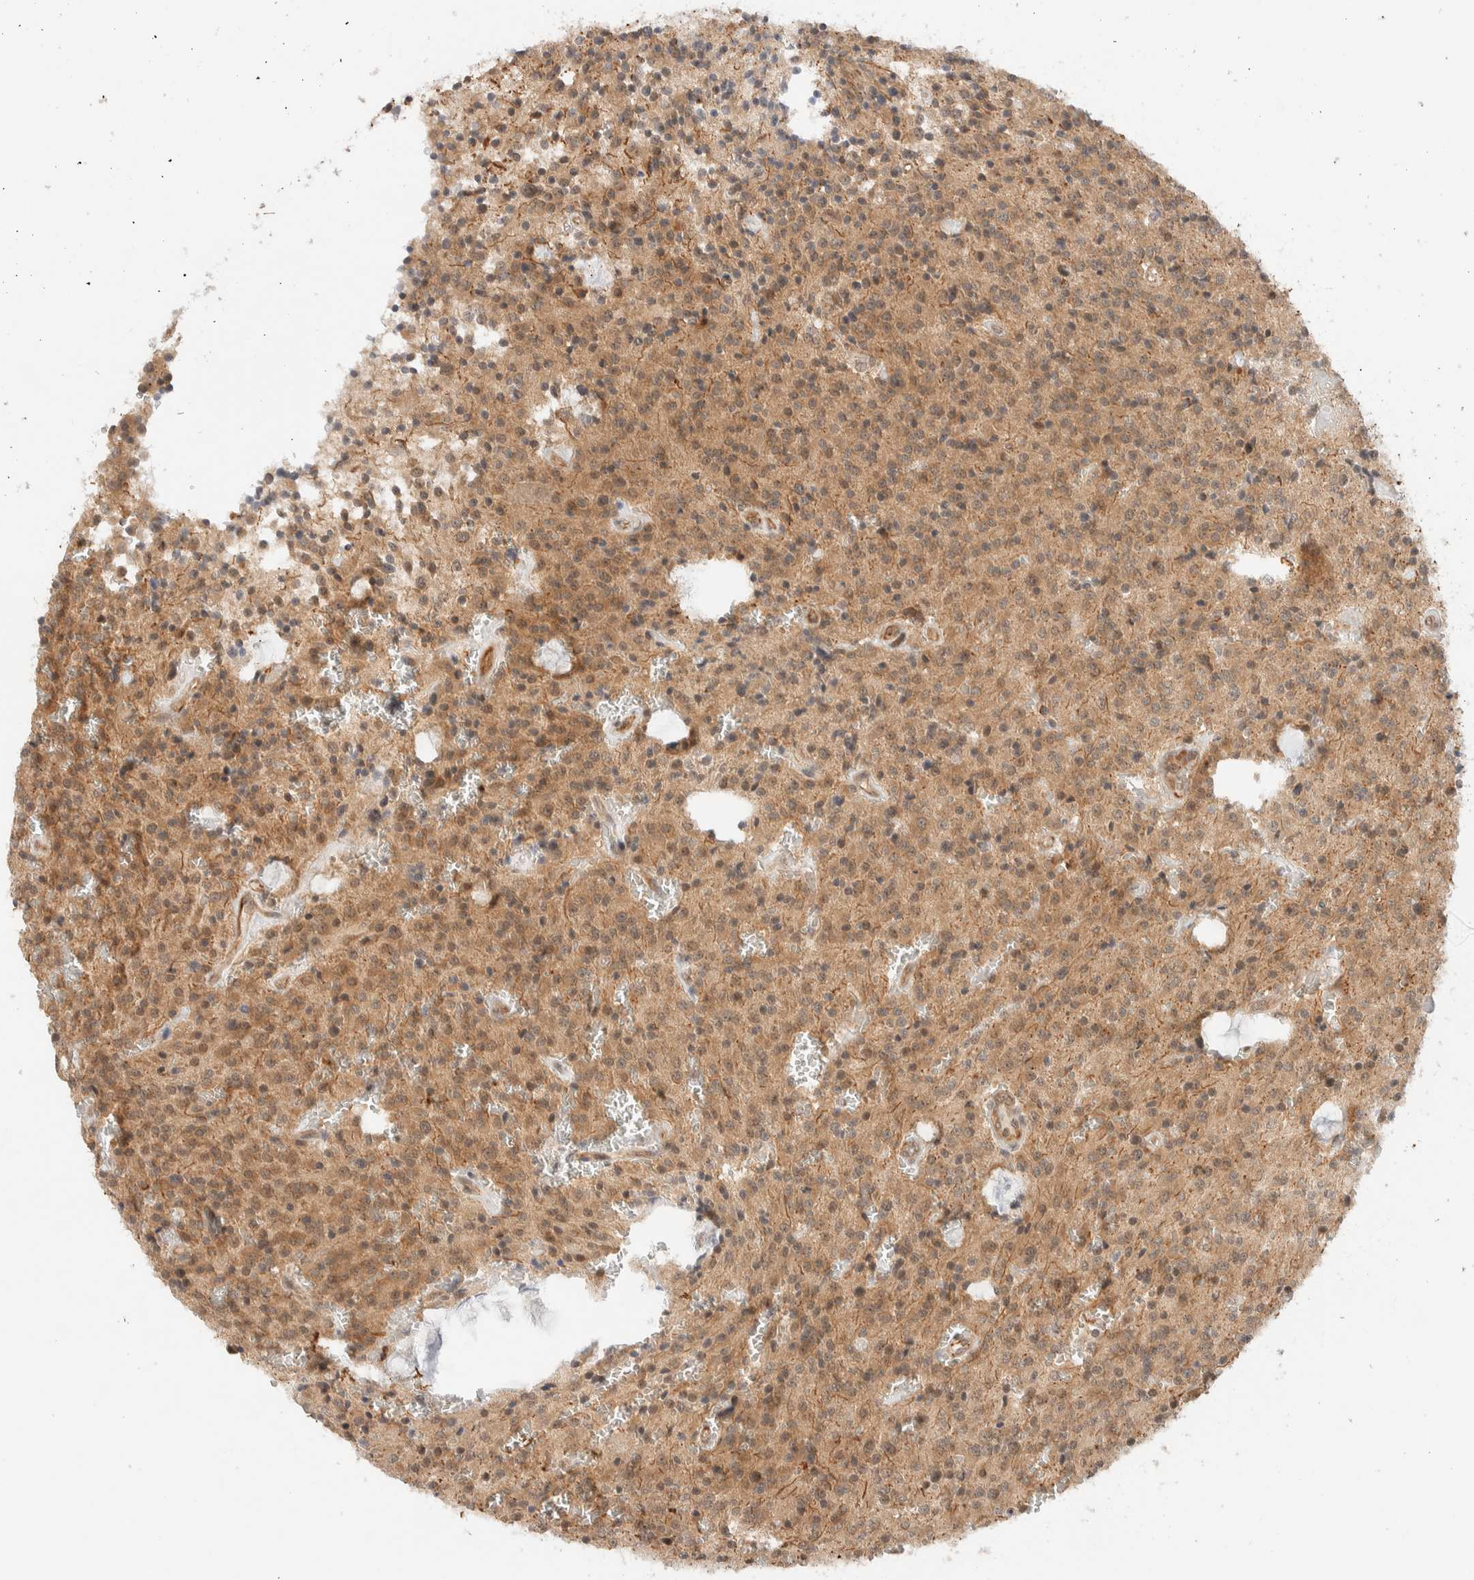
{"staining": {"intensity": "weak", "quantity": ">75%", "location": "cytoplasmic/membranous"}, "tissue": "glioma", "cell_type": "Tumor cells", "image_type": "cancer", "snomed": [{"axis": "morphology", "description": "Glioma, malignant, Low grade"}, {"axis": "topography", "description": "Brain"}], "caption": "There is low levels of weak cytoplasmic/membranous staining in tumor cells of malignant glioma (low-grade), as demonstrated by immunohistochemical staining (brown color).", "gene": "C8orf76", "patient": {"sex": "male", "age": 58}}